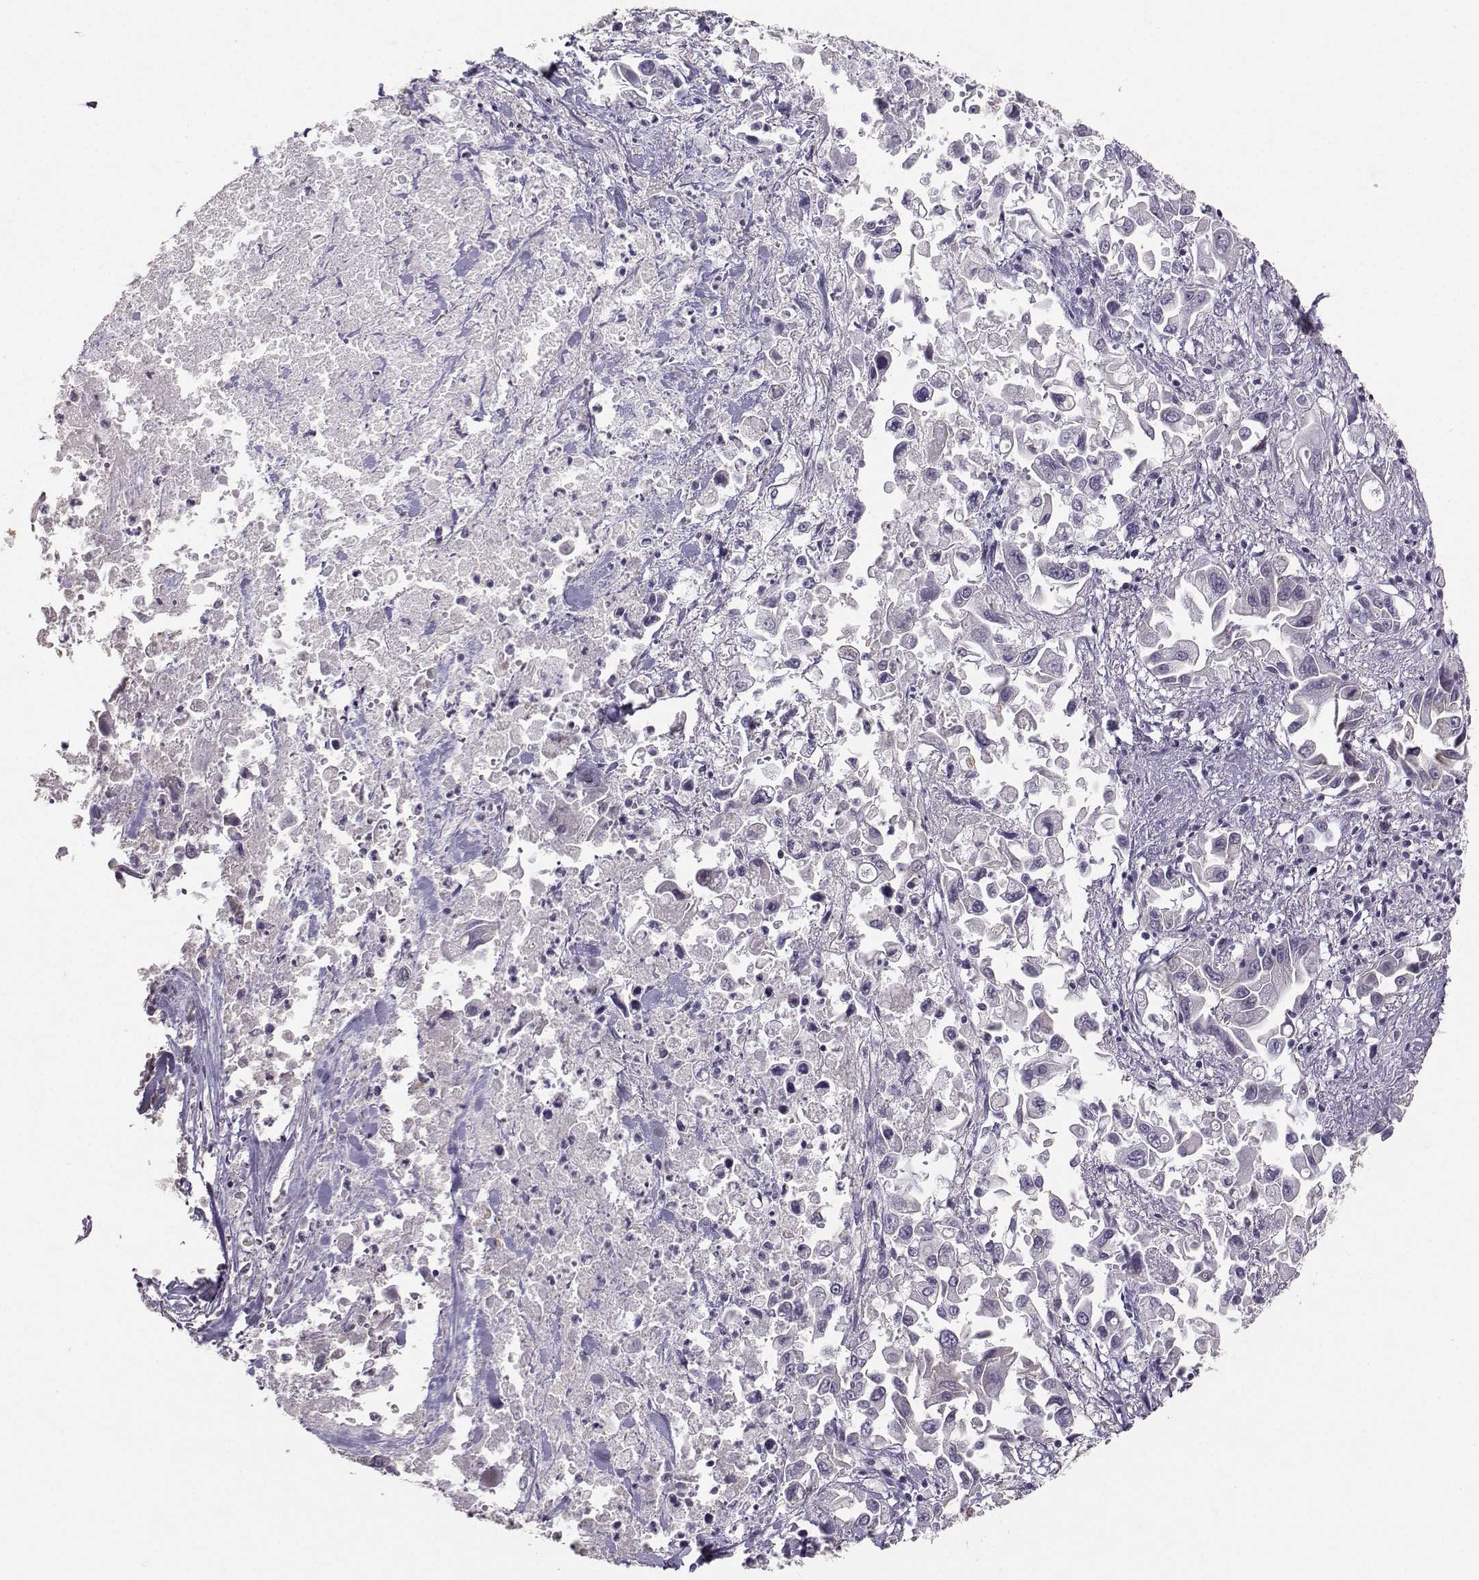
{"staining": {"intensity": "negative", "quantity": "none", "location": "none"}, "tissue": "pancreatic cancer", "cell_type": "Tumor cells", "image_type": "cancer", "snomed": [{"axis": "morphology", "description": "Adenocarcinoma, NOS"}, {"axis": "topography", "description": "Pancreas"}], "caption": "There is no significant staining in tumor cells of pancreatic cancer.", "gene": "PKP2", "patient": {"sex": "female", "age": 83}}